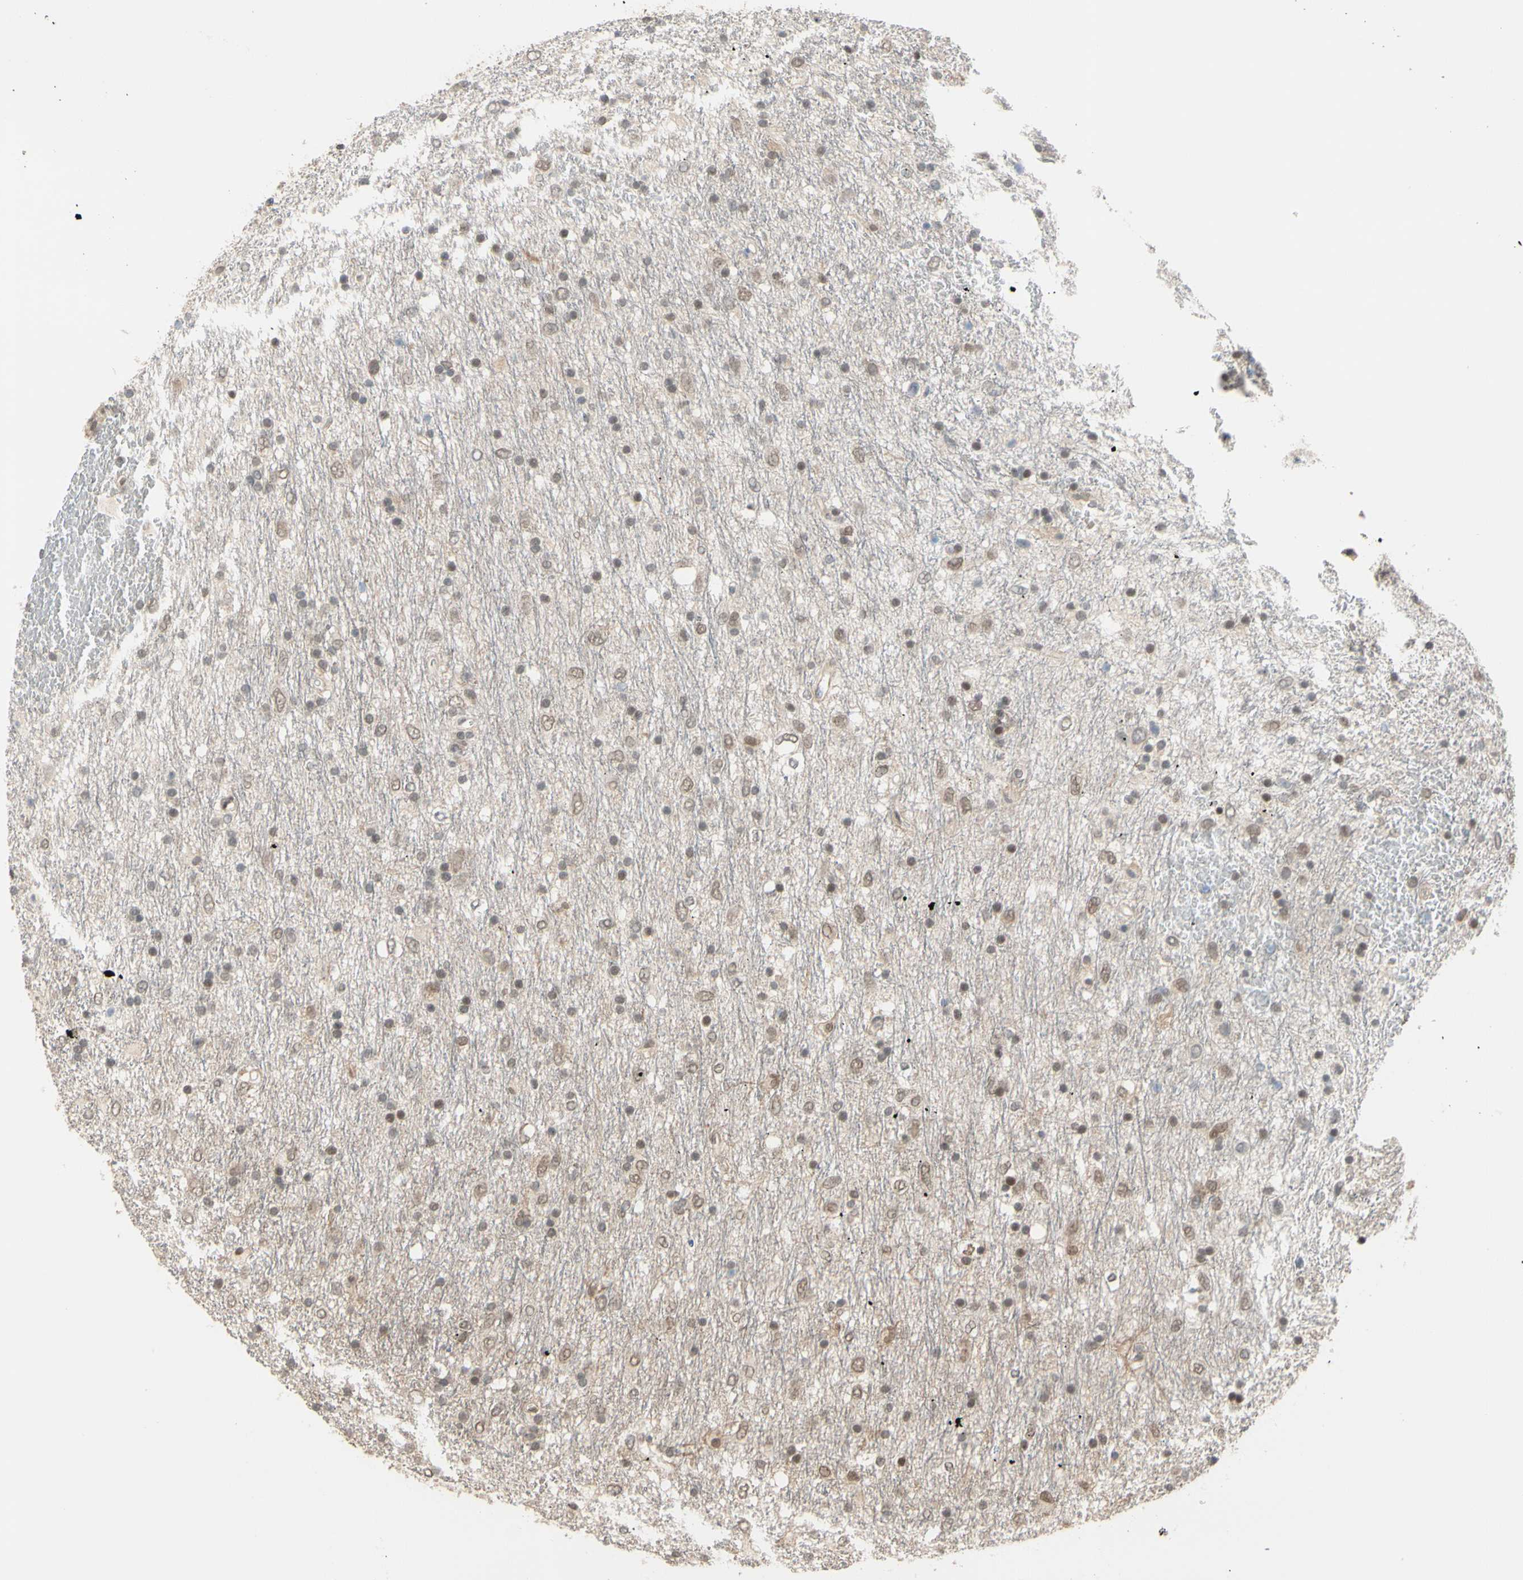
{"staining": {"intensity": "negative", "quantity": "none", "location": "none"}, "tissue": "glioma", "cell_type": "Tumor cells", "image_type": "cancer", "snomed": [{"axis": "morphology", "description": "Glioma, malignant, Low grade"}, {"axis": "topography", "description": "Brain"}], "caption": "DAB immunohistochemical staining of glioma shows no significant staining in tumor cells.", "gene": "BRMS1", "patient": {"sex": "male", "age": 77}}